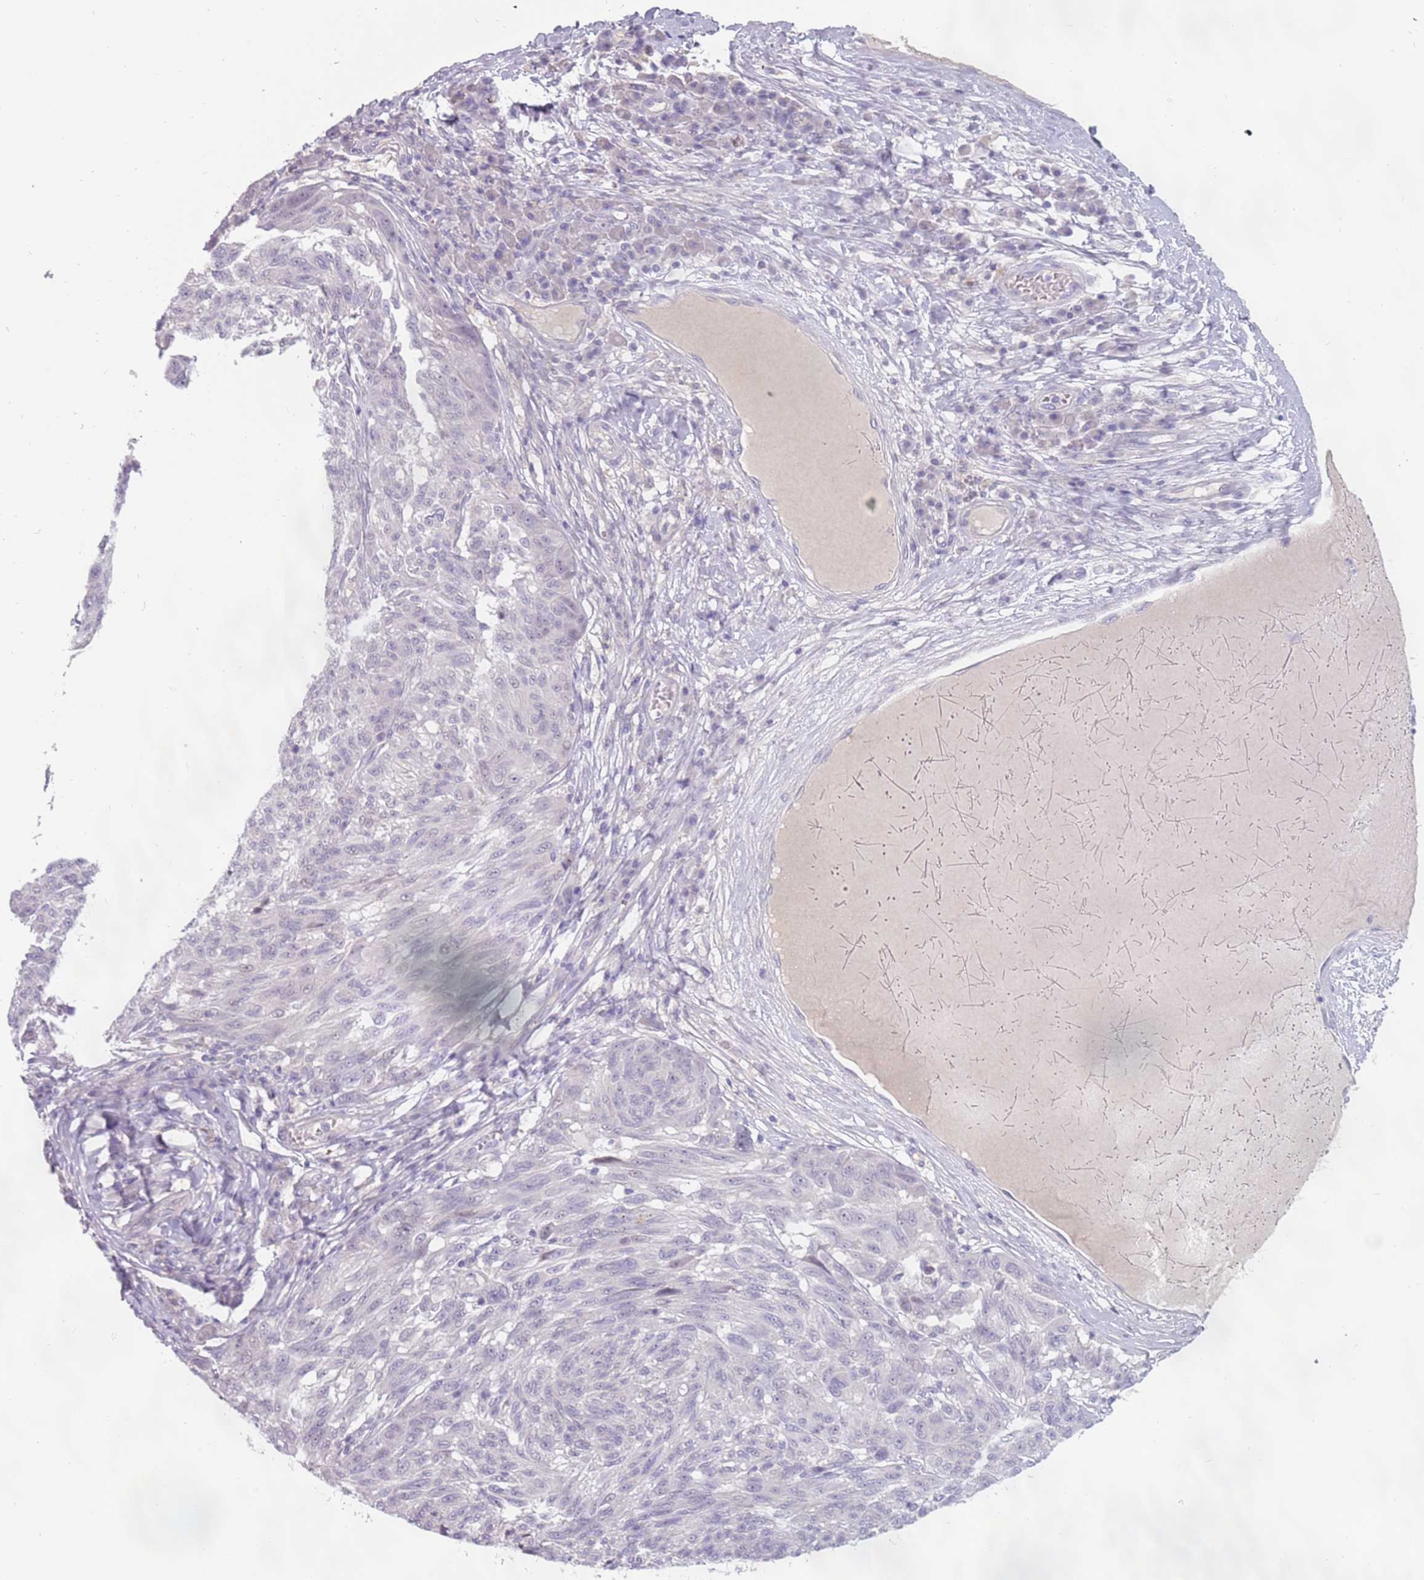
{"staining": {"intensity": "negative", "quantity": "none", "location": "none"}, "tissue": "melanoma", "cell_type": "Tumor cells", "image_type": "cancer", "snomed": [{"axis": "morphology", "description": "Malignant melanoma, NOS"}, {"axis": "topography", "description": "Skin"}], "caption": "An immunohistochemistry micrograph of melanoma is shown. There is no staining in tumor cells of melanoma. Brightfield microscopy of immunohistochemistry stained with DAB (3,3'-diaminobenzidine) (brown) and hematoxylin (blue), captured at high magnification.", "gene": "DDX4", "patient": {"sex": "male", "age": 53}}